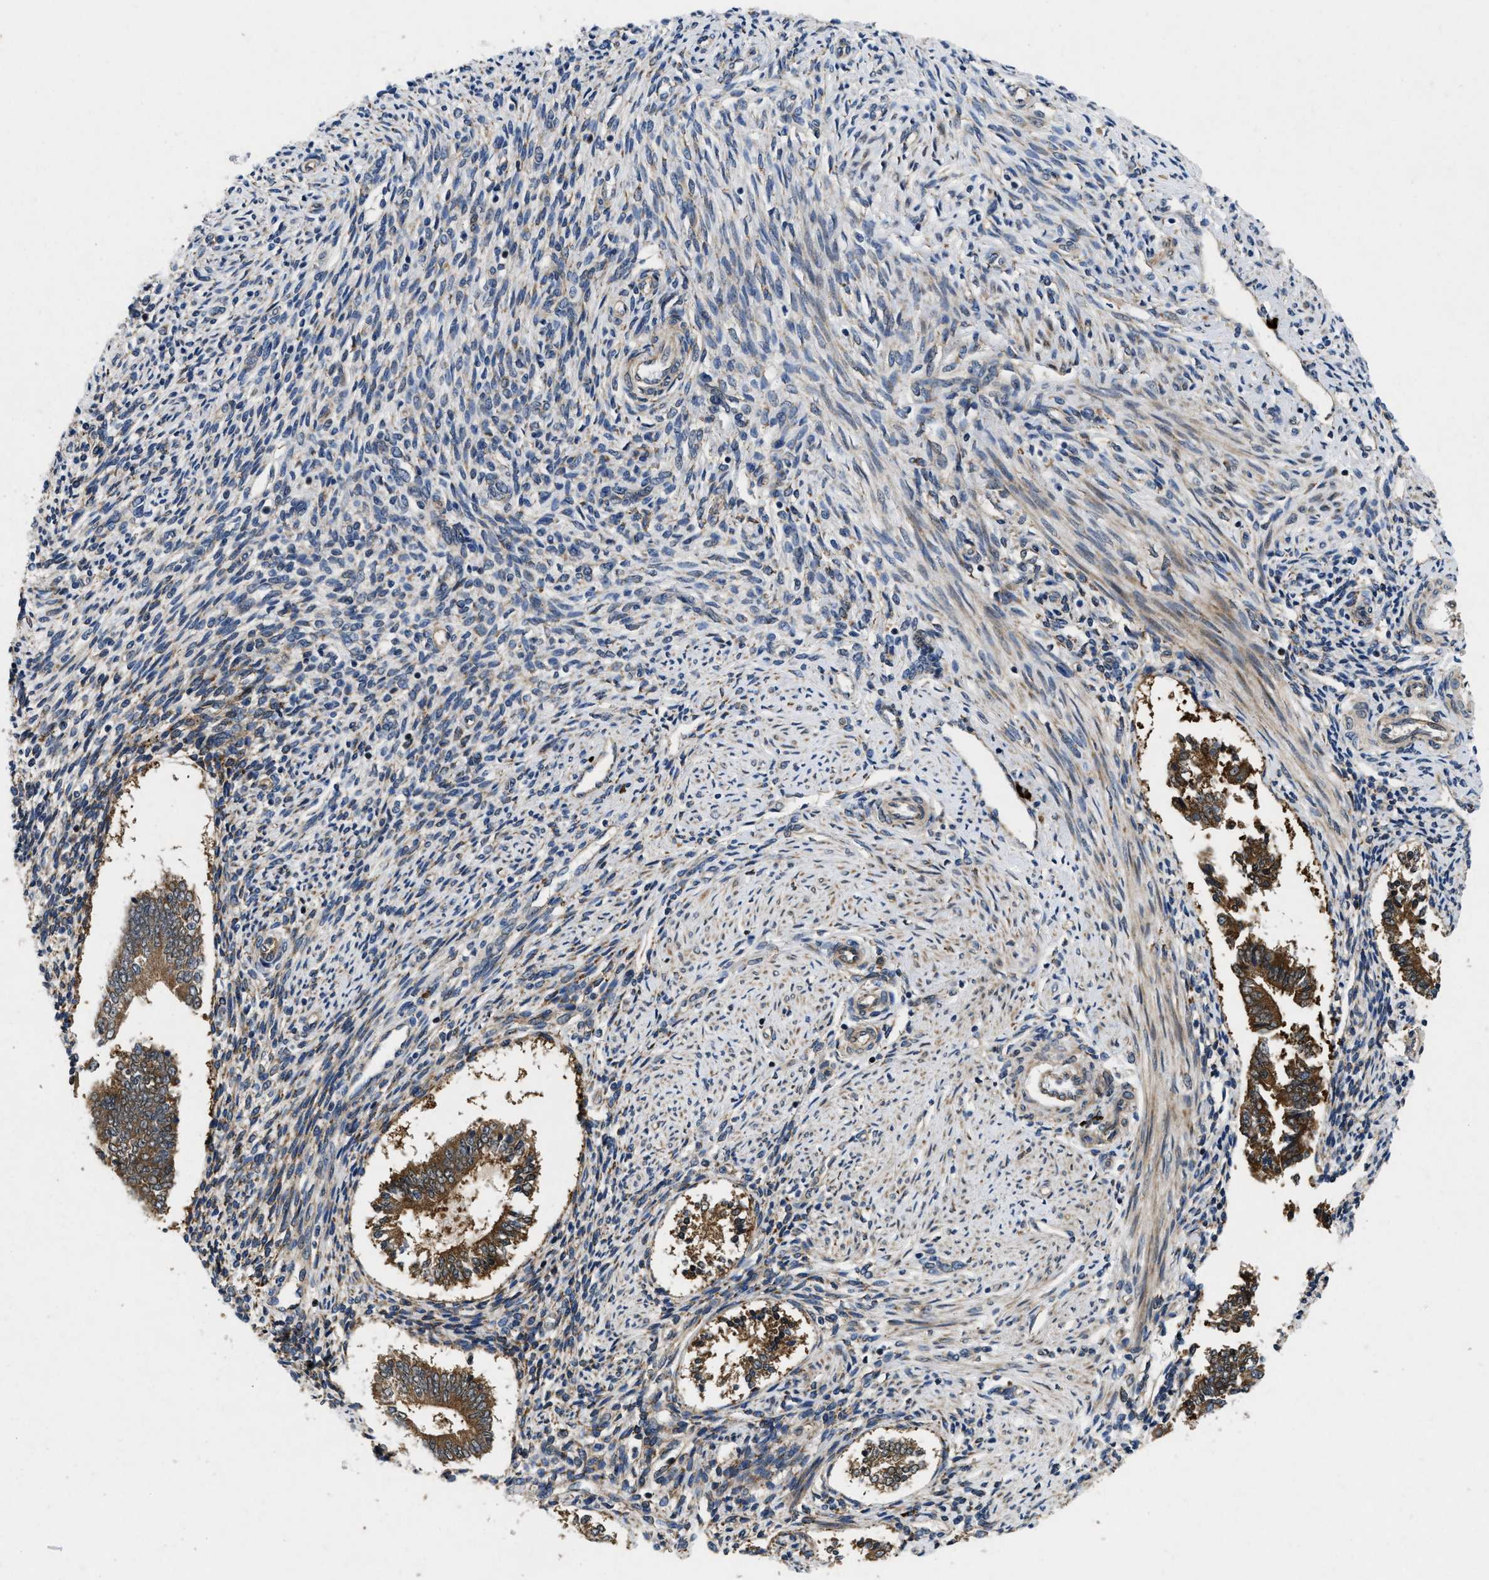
{"staining": {"intensity": "negative", "quantity": "none", "location": "none"}, "tissue": "endometrium", "cell_type": "Cells in endometrial stroma", "image_type": "normal", "snomed": [{"axis": "morphology", "description": "Normal tissue, NOS"}, {"axis": "topography", "description": "Endometrium"}], "caption": "An IHC micrograph of unremarkable endometrium is shown. There is no staining in cells in endometrial stroma of endometrium. (DAB immunohistochemistry (IHC) with hematoxylin counter stain).", "gene": "HSPA12B", "patient": {"sex": "female", "age": 42}}